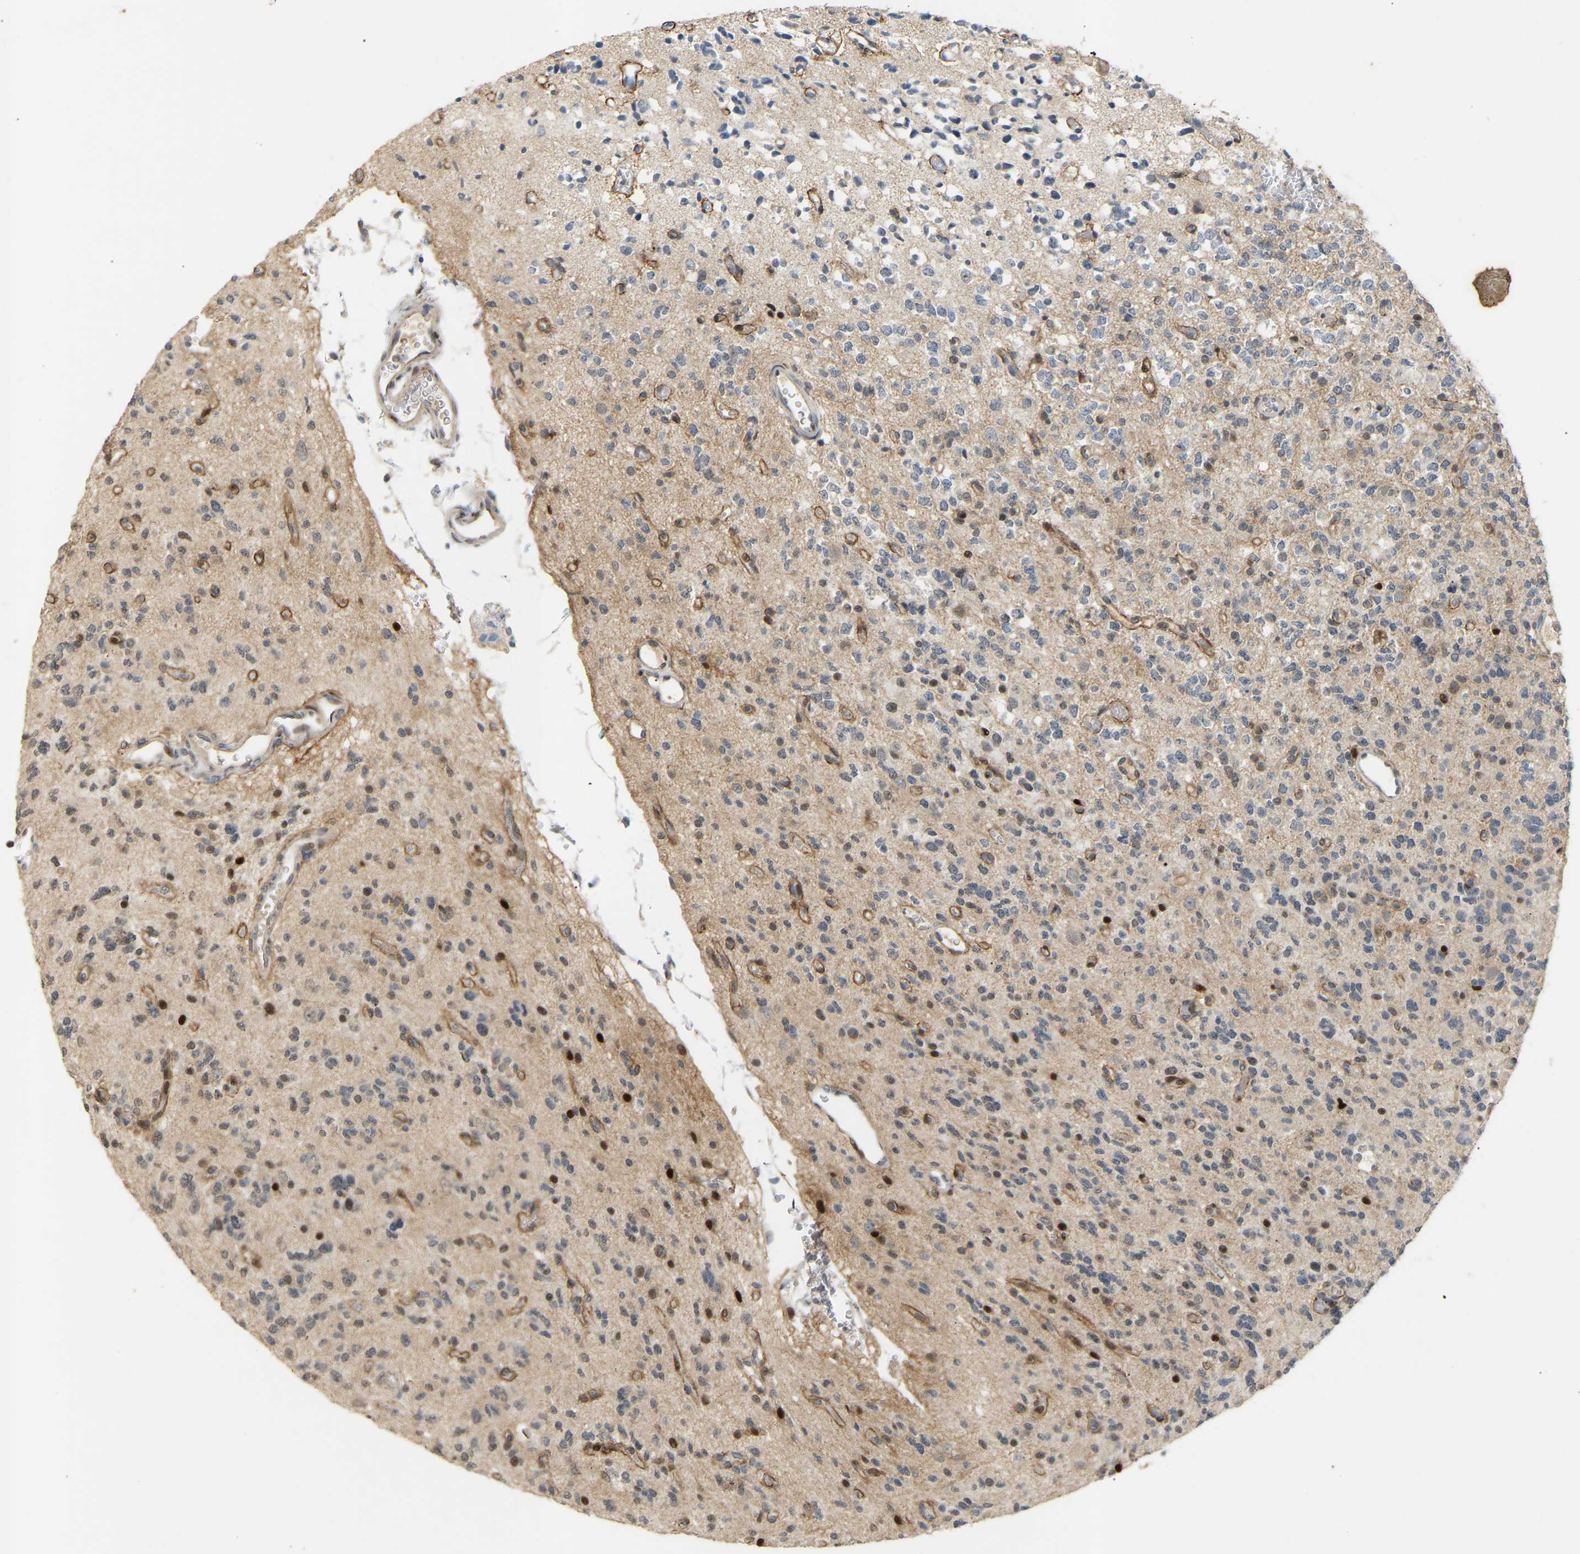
{"staining": {"intensity": "negative", "quantity": "none", "location": "none"}, "tissue": "glioma", "cell_type": "Tumor cells", "image_type": "cancer", "snomed": [{"axis": "morphology", "description": "Glioma, malignant, Low grade"}, {"axis": "topography", "description": "Brain"}], "caption": "The immunohistochemistry (IHC) histopathology image has no significant expression in tumor cells of glioma tissue.", "gene": "PTPN4", "patient": {"sex": "male", "age": 38}}